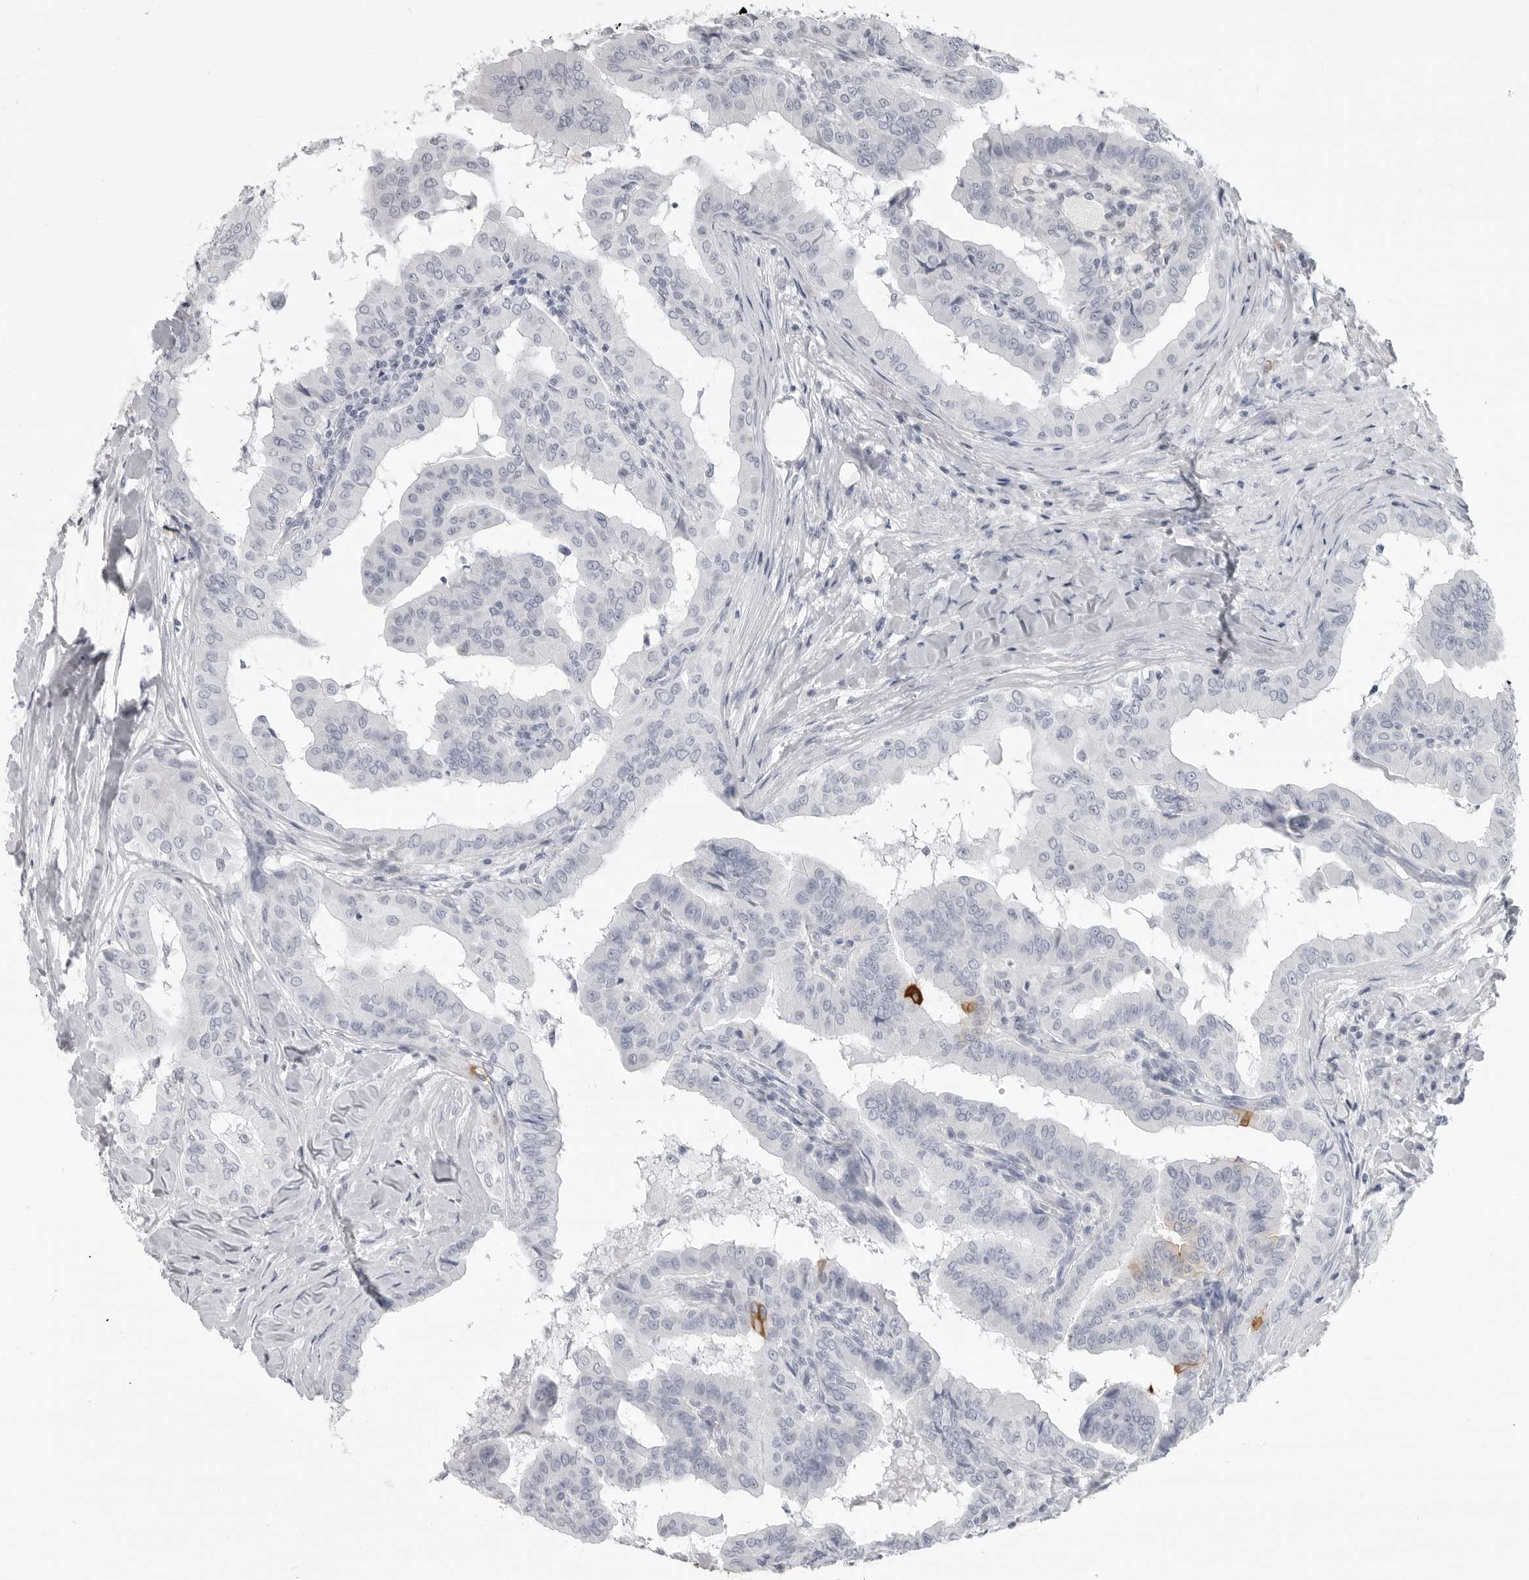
{"staining": {"intensity": "negative", "quantity": "none", "location": "none"}, "tissue": "thyroid cancer", "cell_type": "Tumor cells", "image_type": "cancer", "snomed": [{"axis": "morphology", "description": "Papillary adenocarcinoma, NOS"}, {"axis": "topography", "description": "Thyroid gland"}], "caption": "A micrograph of human papillary adenocarcinoma (thyroid) is negative for staining in tumor cells. (DAB (3,3'-diaminobenzidine) immunohistochemistry with hematoxylin counter stain).", "gene": "LY6D", "patient": {"sex": "male", "age": 33}}